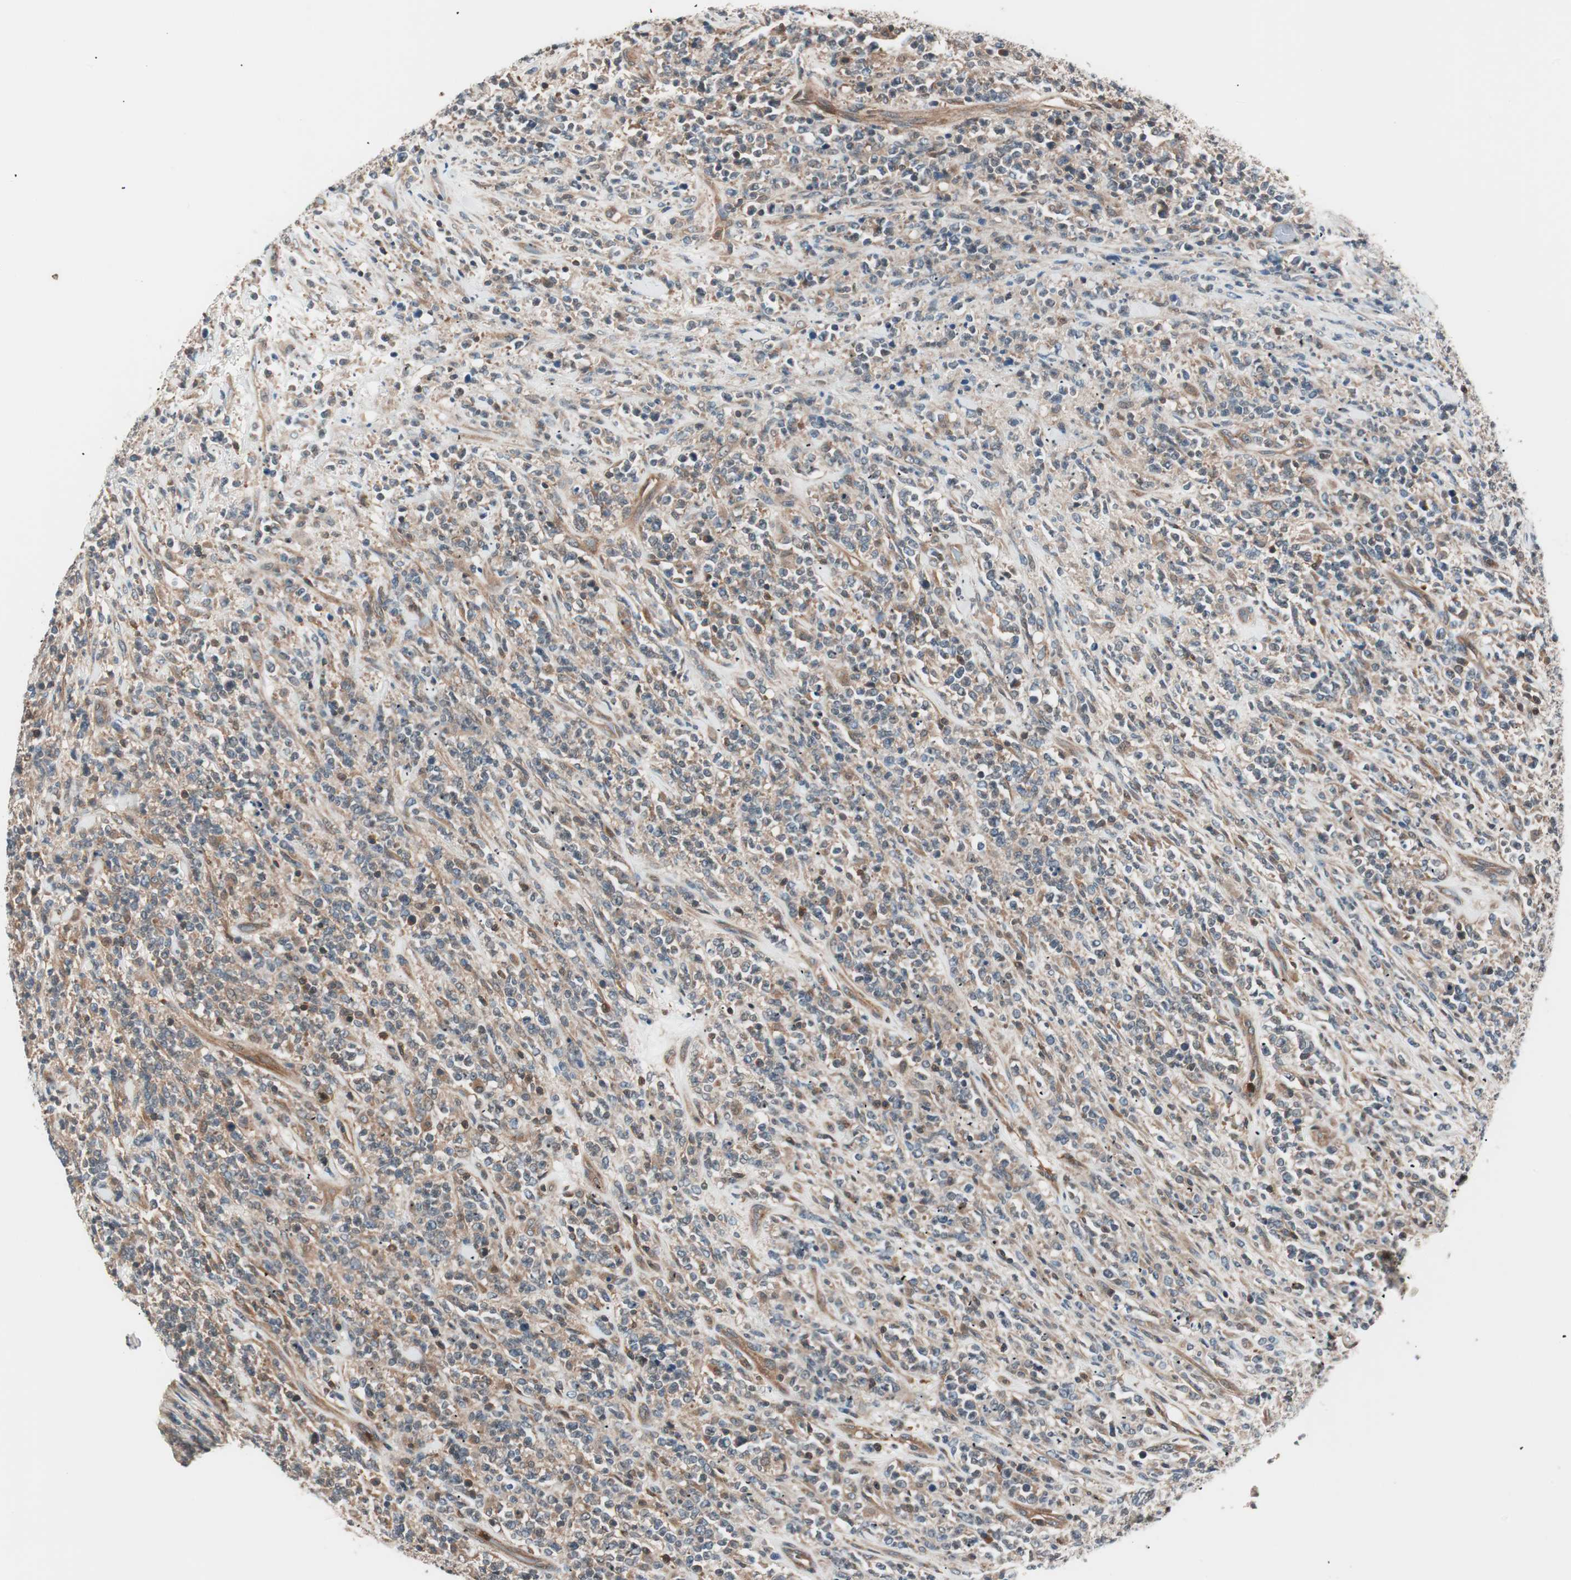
{"staining": {"intensity": "moderate", "quantity": ">75%", "location": "cytoplasmic/membranous"}, "tissue": "lymphoma", "cell_type": "Tumor cells", "image_type": "cancer", "snomed": [{"axis": "morphology", "description": "Malignant lymphoma, non-Hodgkin's type, High grade"}, {"axis": "topography", "description": "Soft tissue"}], "caption": "There is medium levels of moderate cytoplasmic/membranous positivity in tumor cells of lymphoma, as demonstrated by immunohistochemical staining (brown color).", "gene": "TSG101", "patient": {"sex": "male", "age": 18}}